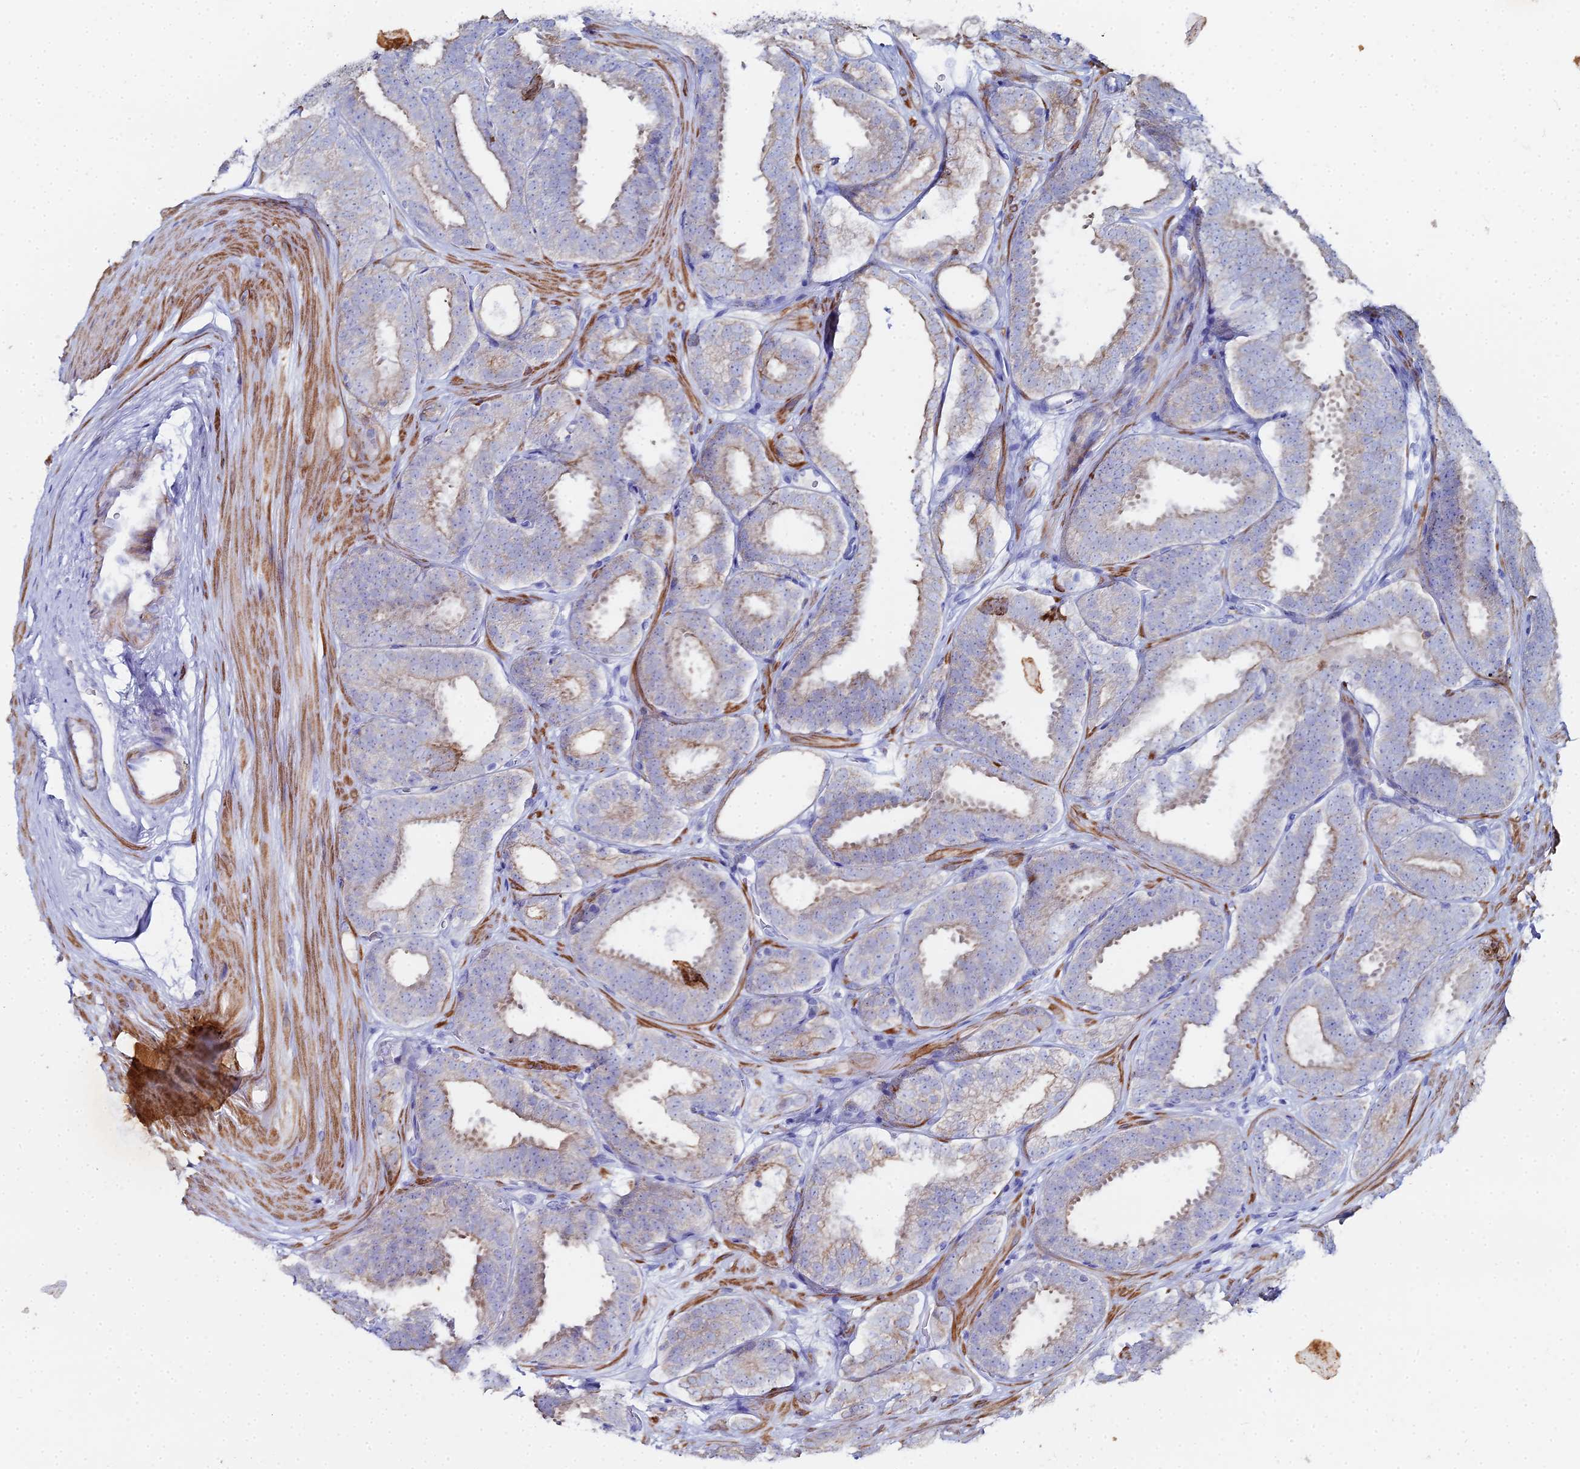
{"staining": {"intensity": "weak", "quantity": "25%-75%", "location": "cytoplasmic/membranous"}, "tissue": "prostate cancer", "cell_type": "Tumor cells", "image_type": "cancer", "snomed": [{"axis": "morphology", "description": "Adenocarcinoma, High grade"}, {"axis": "topography", "description": "Prostate"}], "caption": "High-magnification brightfield microscopy of prostate cancer stained with DAB (3,3'-diaminobenzidine) (brown) and counterstained with hematoxylin (blue). tumor cells exhibit weak cytoplasmic/membranous expression is appreciated in about25%-75% of cells. (DAB (3,3'-diaminobenzidine) IHC with brightfield microscopy, high magnification).", "gene": "DHX34", "patient": {"sex": "male", "age": 63}}